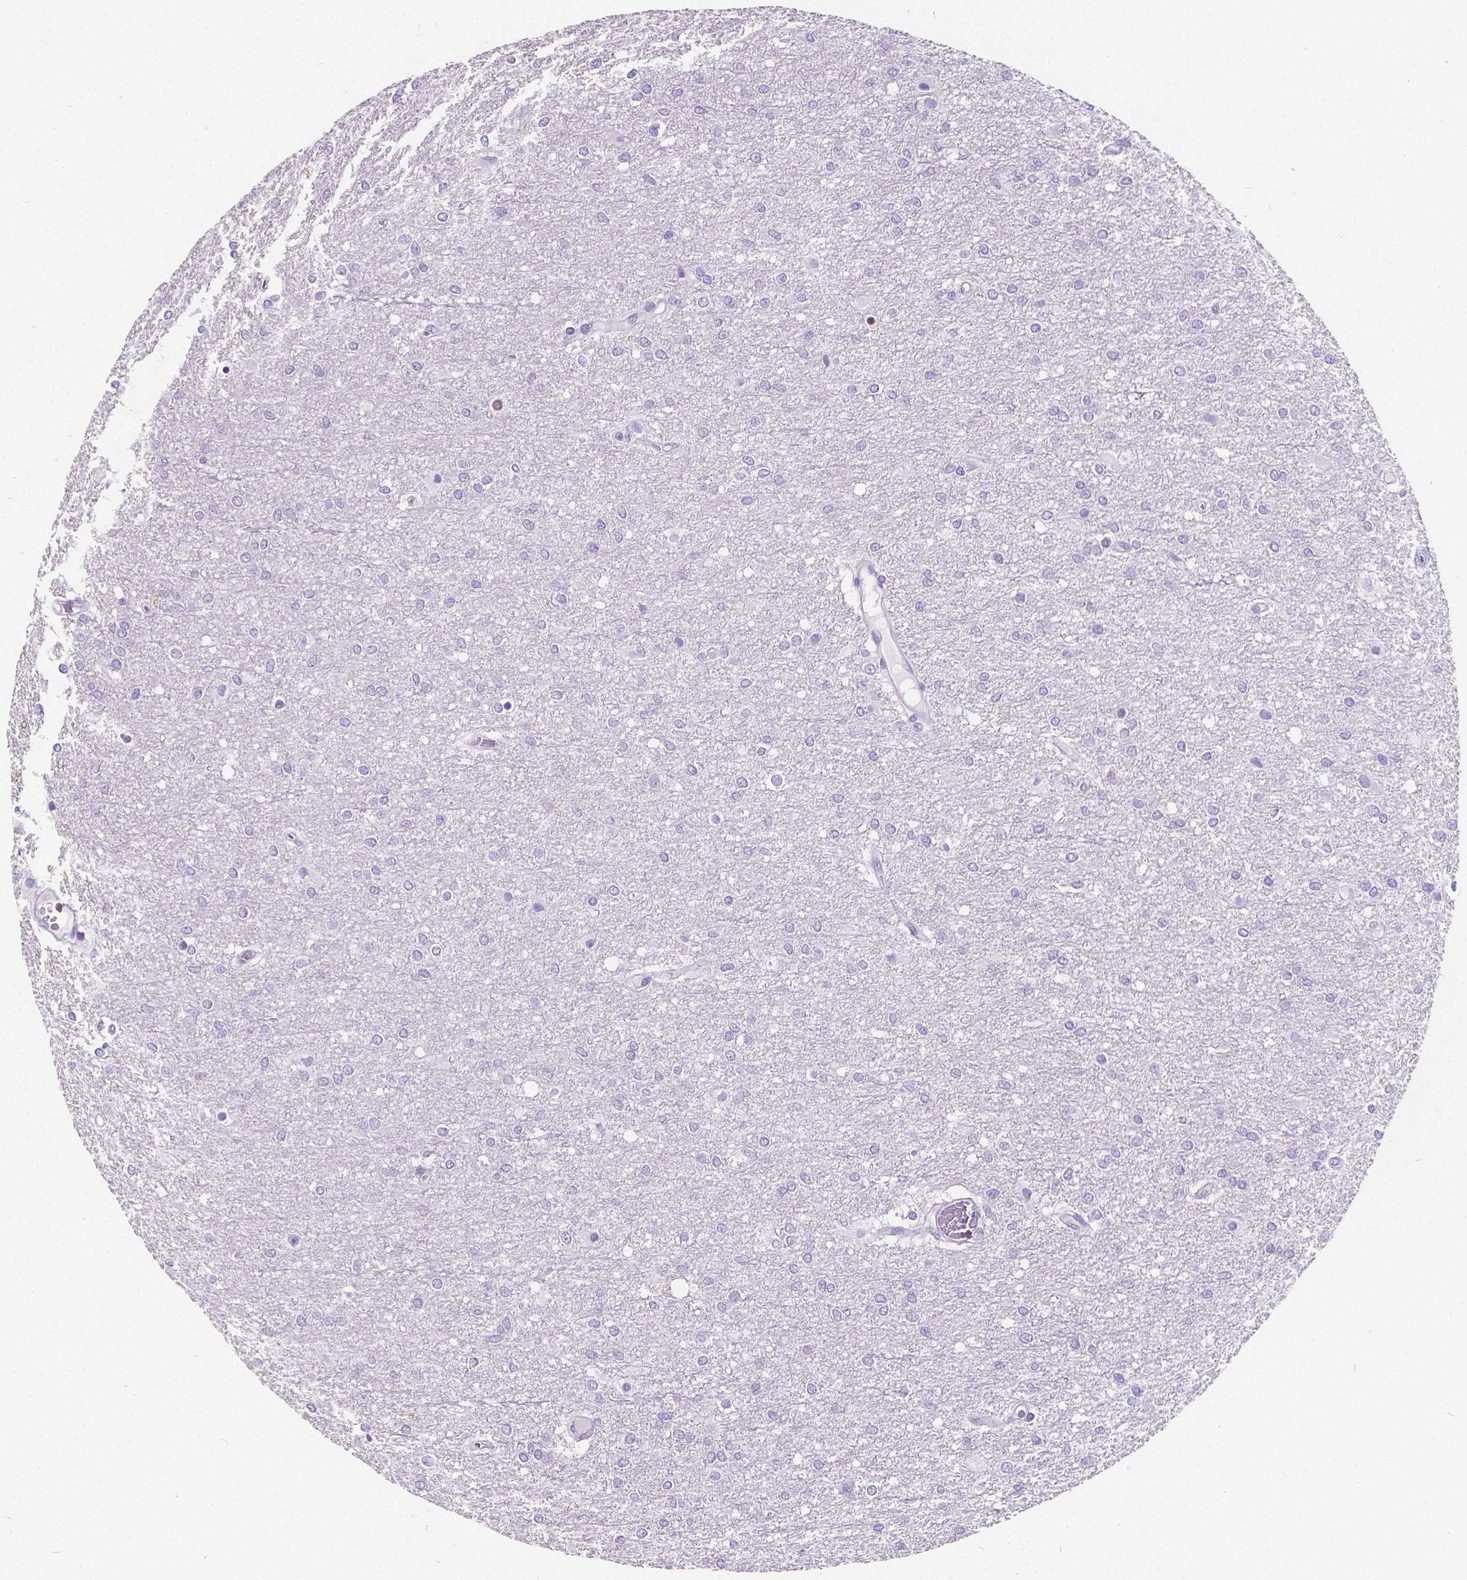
{"staining": {"intensity": "negative", "quantity": "none", "location": "none"}, "tissue": "glioma", "cell_type": "Tumor cells", "image_type": "cancer", "snomed": [{"axis": "morphology", "description": "Glioma, malignant, High grade"}, {"axis": "topography", "description": "Brain"}], "caption": "Glioma was stained to show a protein in brown. There is no significant positivity in tumor cells.", "gene": "SATB2", "patient": {"sex": "female", "age": 61}}